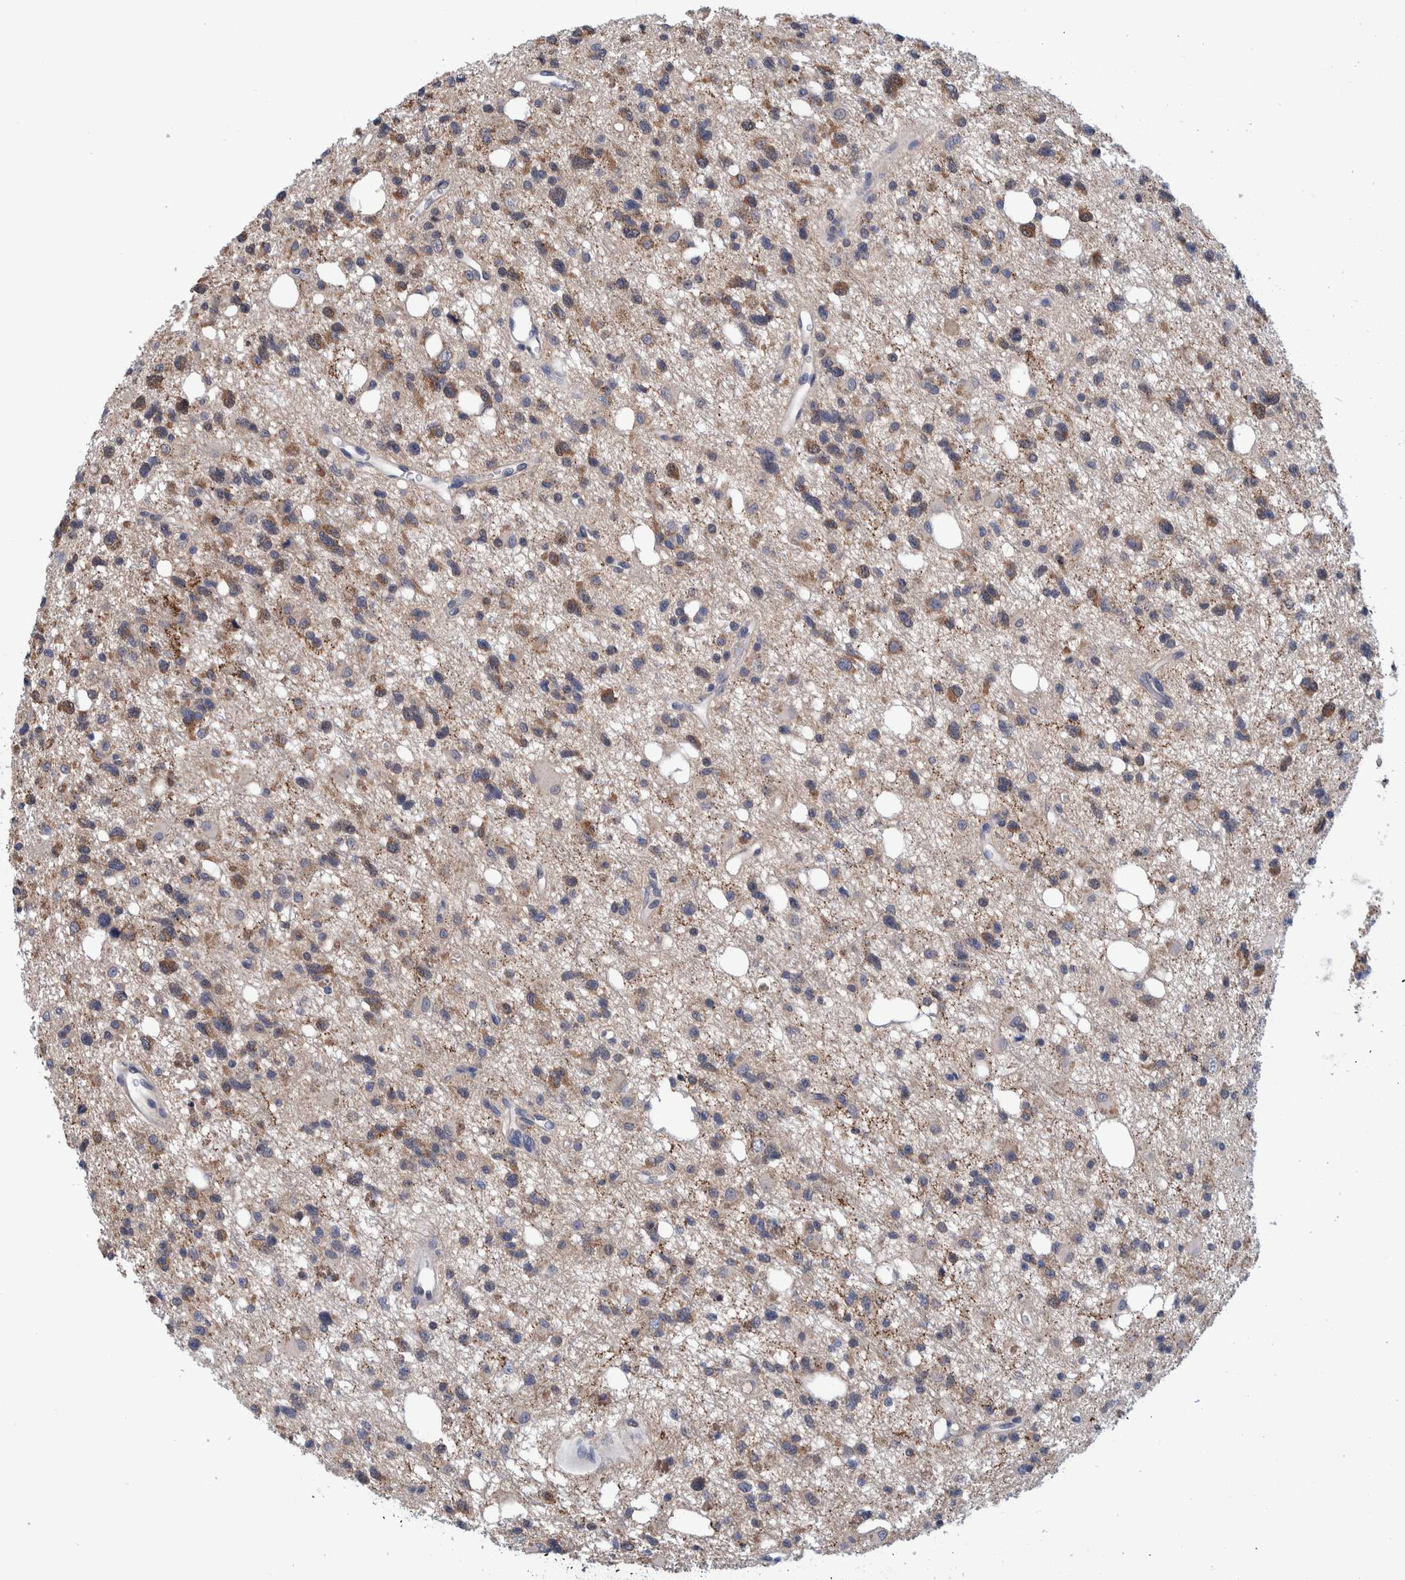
{"staining": {"intensity": "moderate", "quantity": "<25%", "location": "cytoplasmic/membranous"}, "tissue": "glioma", "cell_type": "Tumor cells", "image_type": "cancer", "snomed": [{"axis": "morphology", "description": "Glioma, malignant, High grade"}, {"axis": "topography", "description": "Brain"}], "caption": "Immunohistochemical staining of human glioma reveals moderate cytoplasmic/membranous protein positivity in about <25% of tumor cells. The staining is performed using DAB brown chromogen to label protein expression. The nuclei are counter-stained blue using hematoxylin.", "gene": "PFAS", "patient": {"sex": "female", "age": 62}}